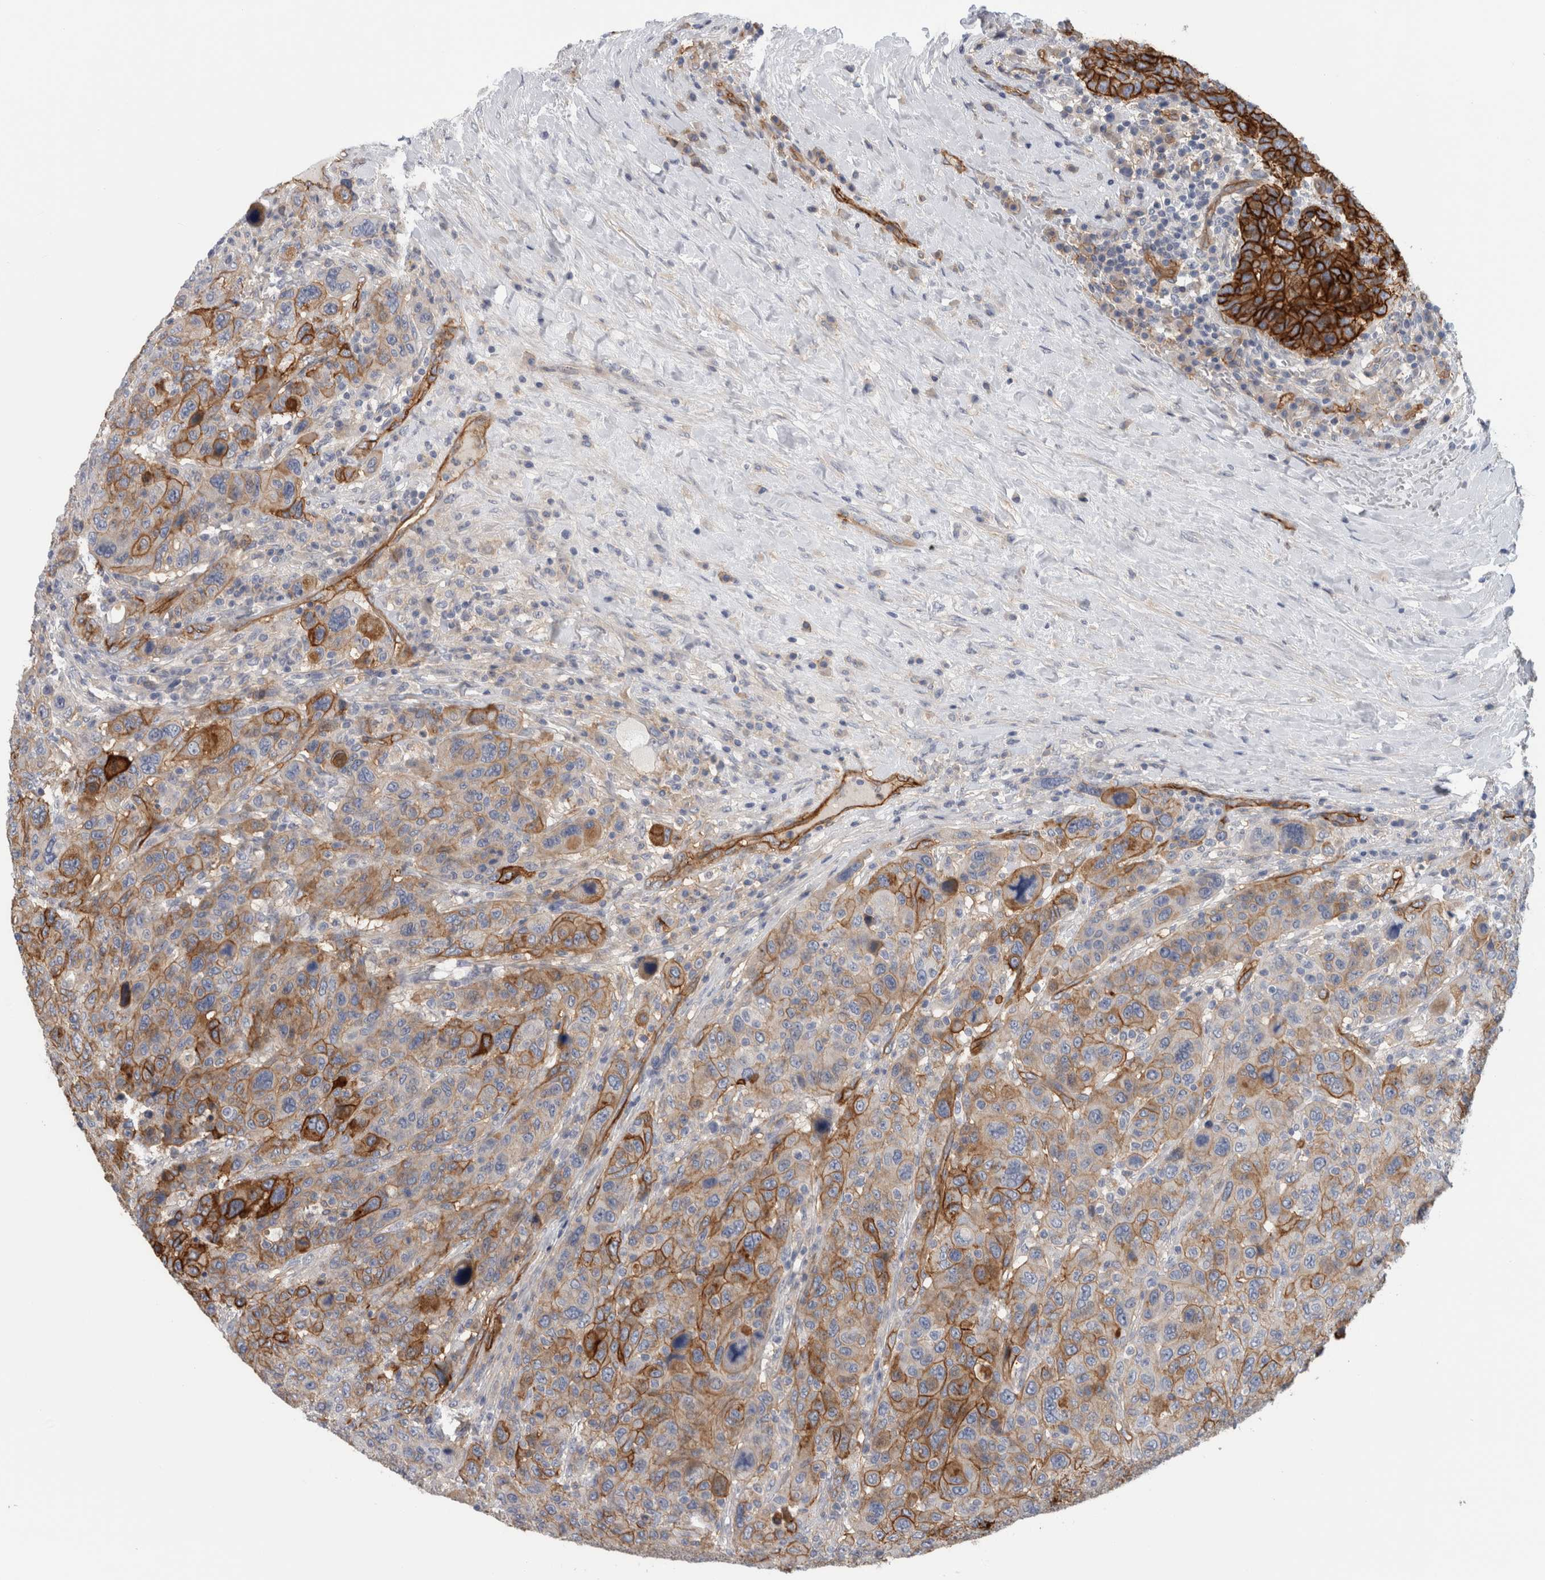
{"staining": {"intensity": "moderate", "quantity": "25%-75%", "location": "cytoplasmic/membranous"}, "tissue": "breast cancer", "cell_type": "Tumor cells", "image_type": "cancer", "snomed": [{"axis": "morphology", "description": "Duct carcinoma"}, {"axis": "topography", "description": "Breast"}], "caption": "Protein staining by immunohistochemistry displays moderate cytoplasmic/membranous staining in about 25%-75% of tumor cells in intraductal carcinoma (breast). Immunohistochemistry stains the protein in brown and the nuclei are stained blue.", "gene": "CD59", "patient": {"sex": "female", "age": 37}}